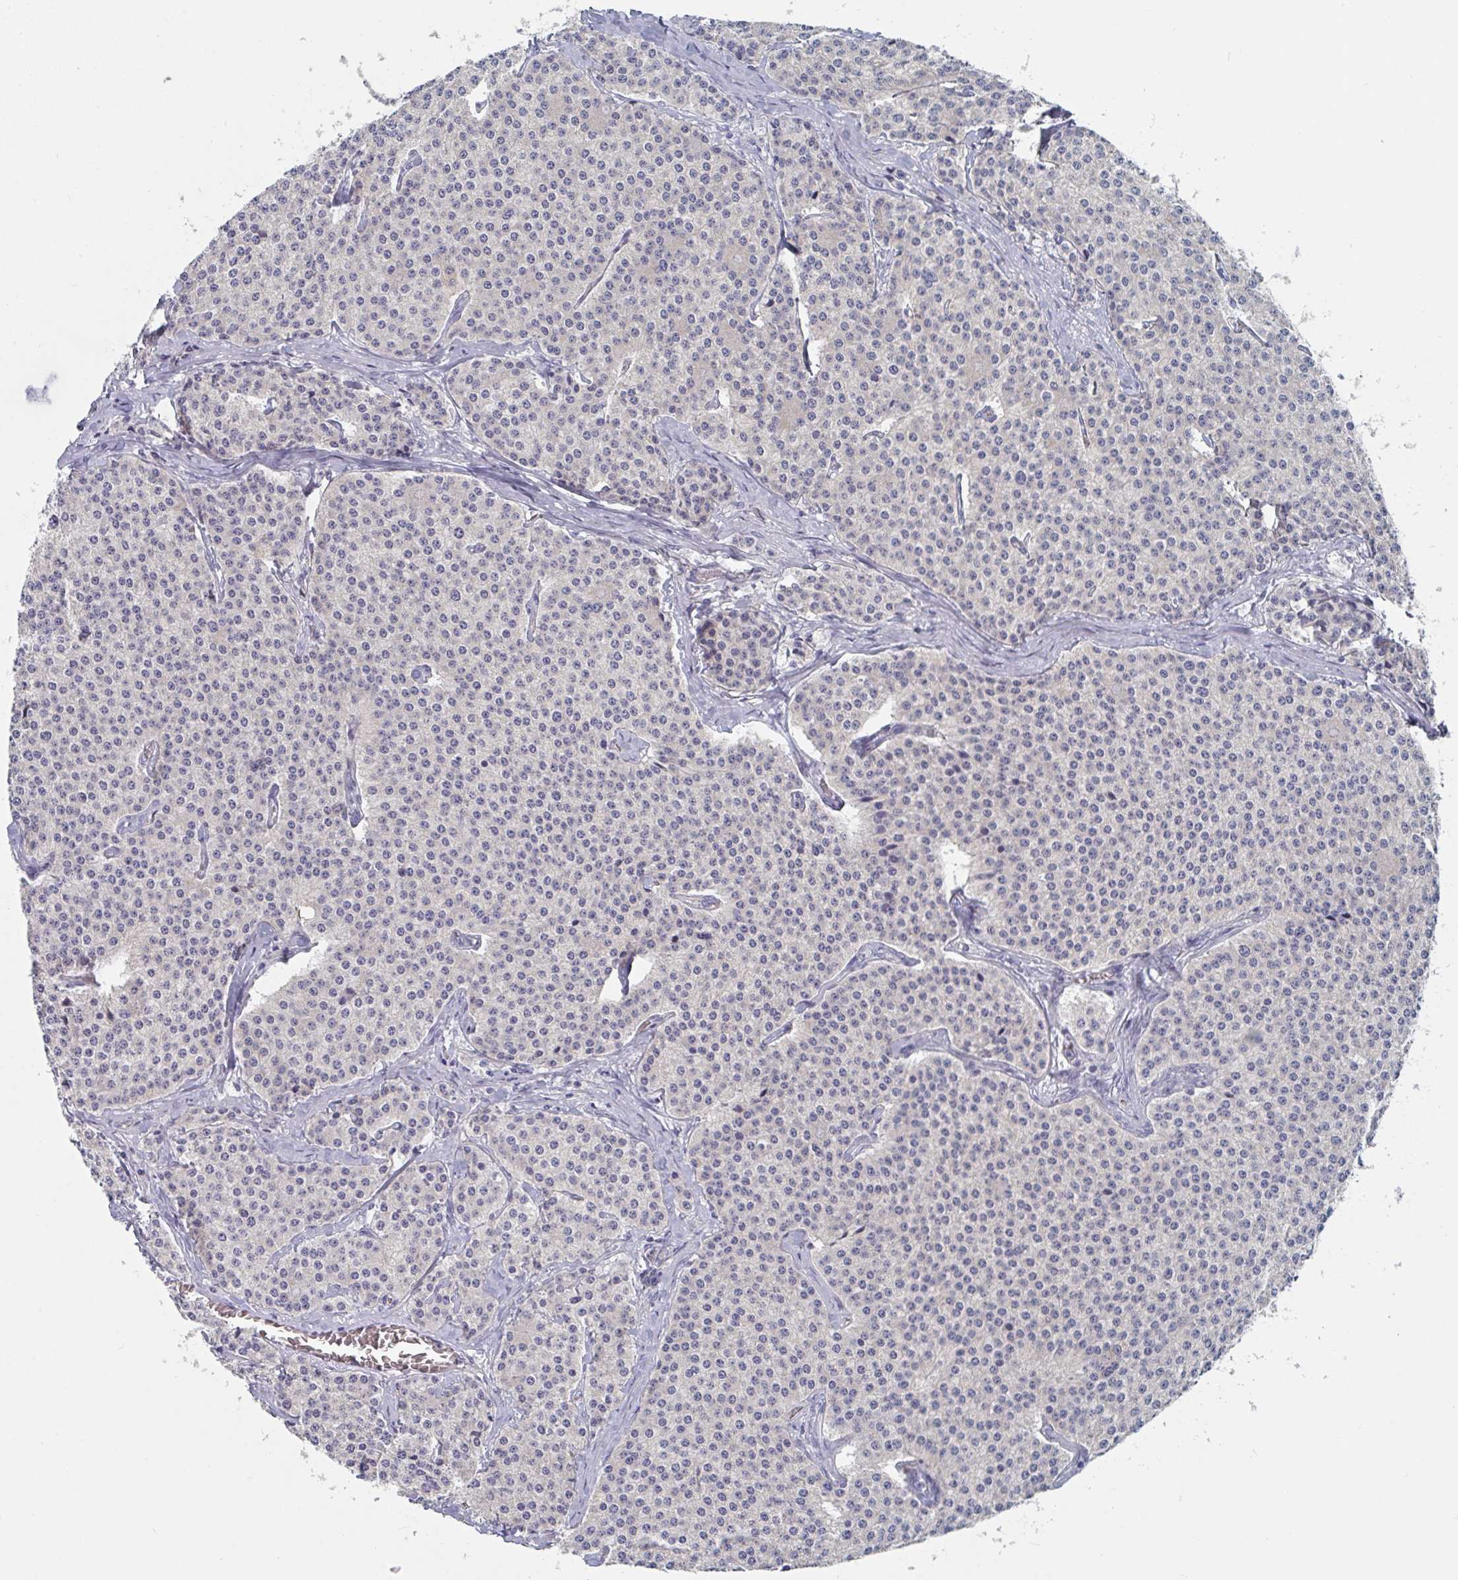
{"staining": {"intensity": "negative", "quantity": "none", "location": "none"}, "tissue": "carcinoid", "cell_type": "Tumor cells", "image_type": "cancer", "snomed": [{"axis": "morphology", "description": "Carcinoid, malignant, NOS"}, {"axis": "topography", "description": "Small intestine"}], "caption": "Tumor cells are negative for brown protein staining in carcinoid.", "gene": "ABHD16A", "patient": {"sex": "female", "age": 64}}